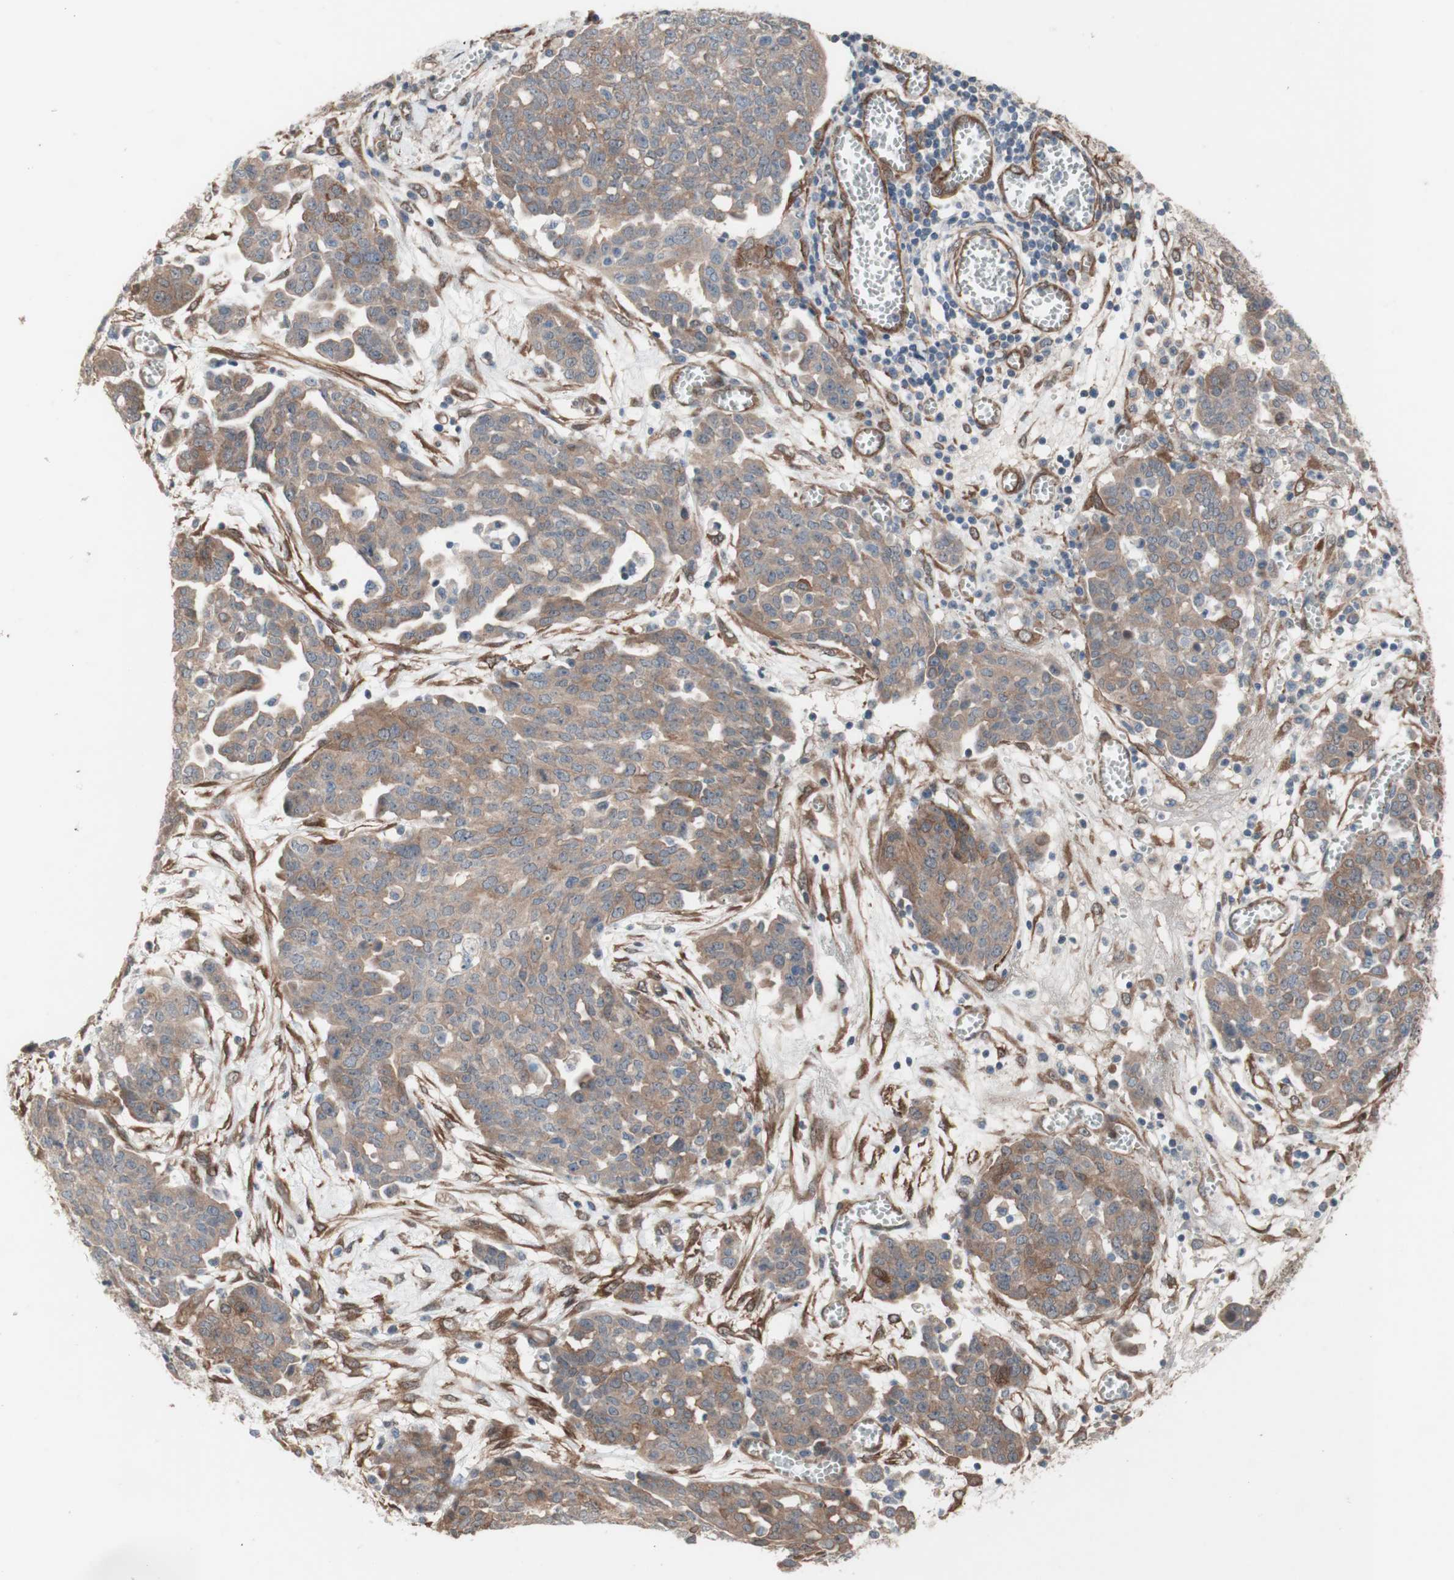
{"staining": {"intensity": "moderate", "quantity": ">75%", "location": "cytoplasmic/membranous"}, "tissue": "ovarian cancer", "cell_type": "Tumor cells", "image_type": "cancer", "snomed": [{"axis": "morphology", "description": "Cystadenocarcinoma, serous, NOS"}, {"axis": "topography", "description": "Soft tissue"}, {"axis": "topography", "description": "Ovary"}], "caption": "This image displays immunohistochemistry (IHC) staining of human serous cystadenocarcinoma (ovarian), with medium moderate cytoplasmic/membranous staining in about >75% of tumor cells.", "gene": "CNN3", "patient": {"sex": "female", "age": 57}}